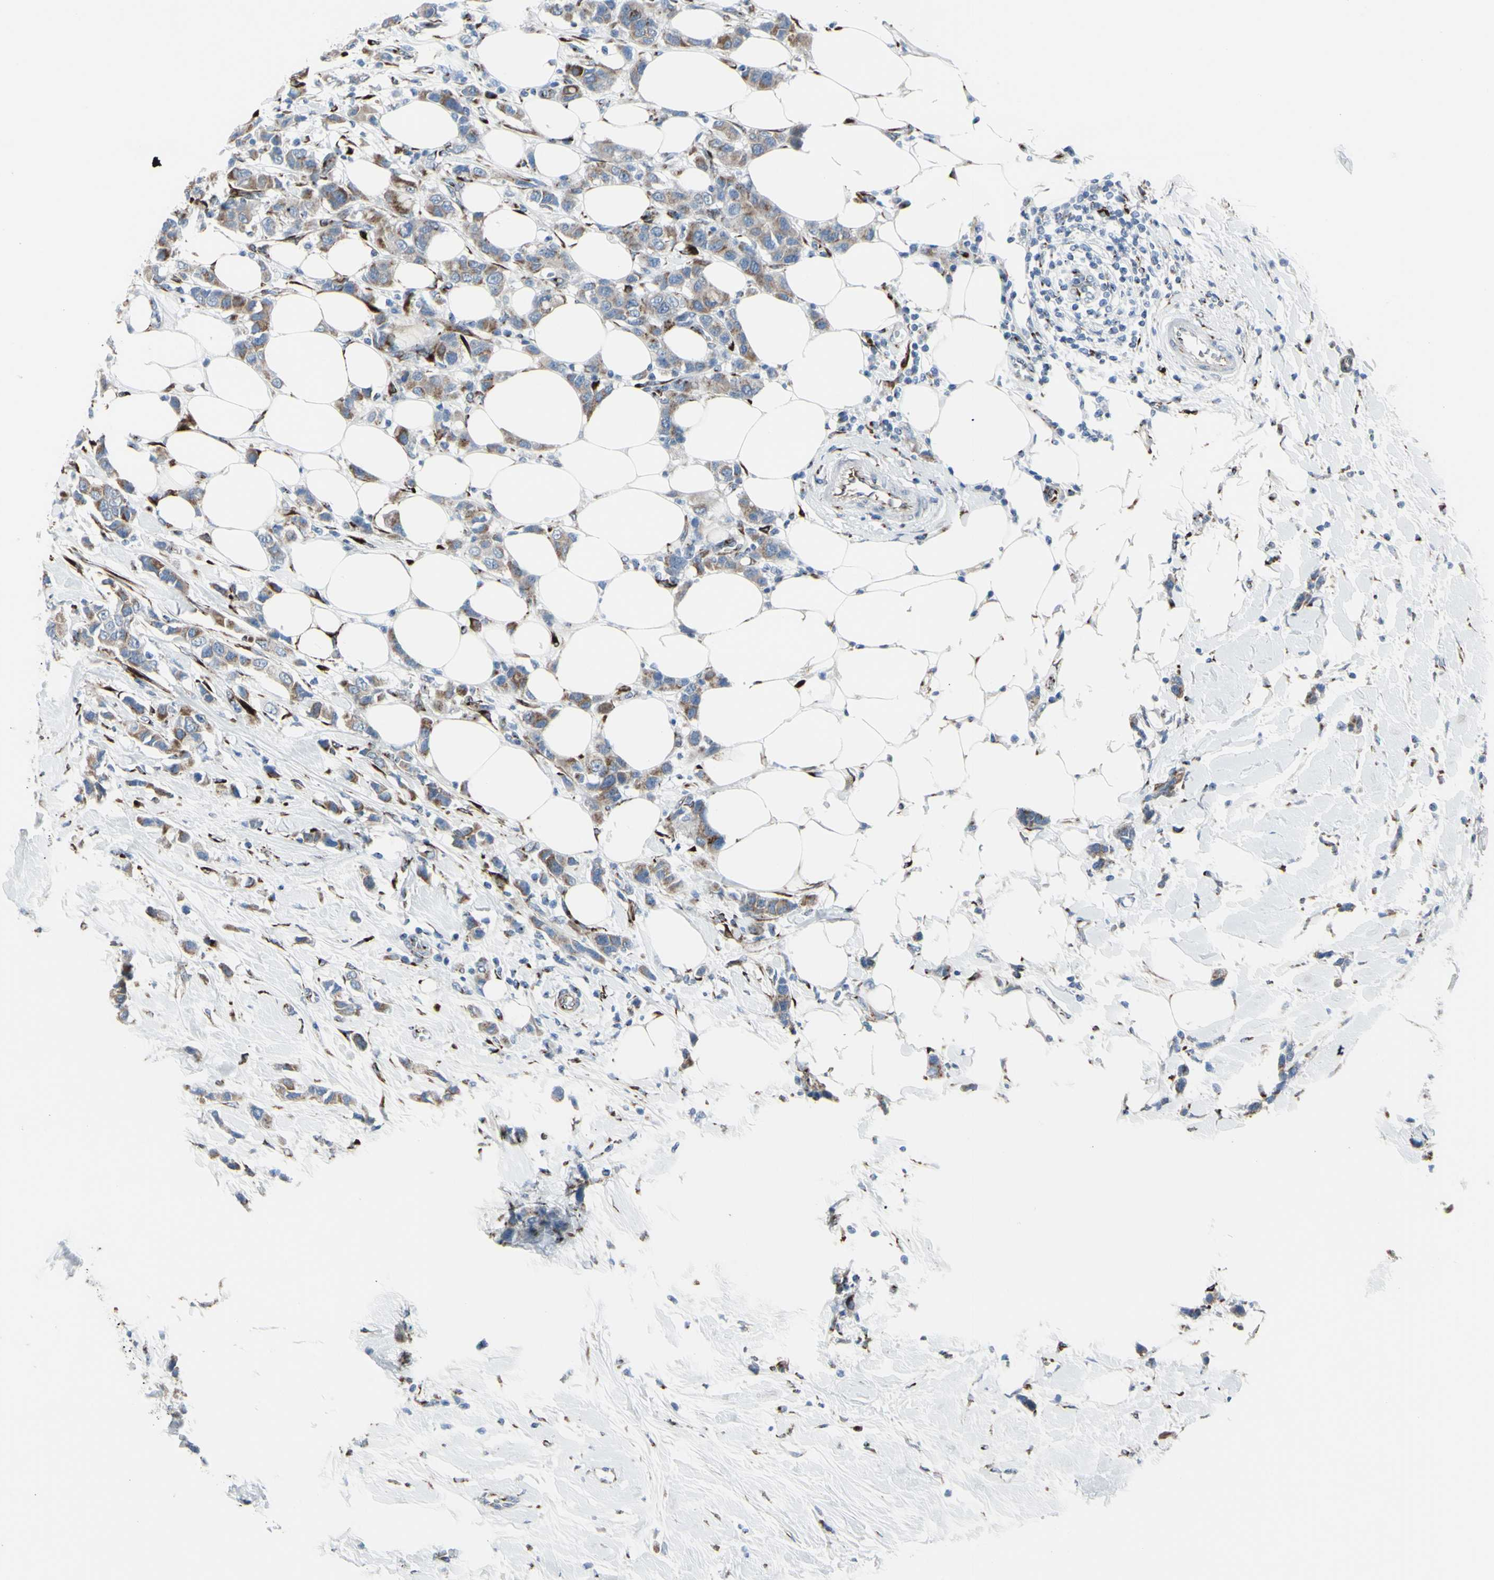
{"staining": {"intensity": "moderate", "quantity": ">75%", "location": "cytoplasmic/membranous"}, "tissue": "breast cancer", "cell_type": "Tumor cells", "image_type": "cancer", "snomed": [{"axis": "morphology", "description": "Normal tissue, NOS"}, {"axis": "morphology", "description": "Duct carcinoma"}, {"axis": "topography", "description": "Breast"}], "caption": "A brown stain labels moderate cytoplasmic/membranous staining of a protein in human breast cancer tumor cells.", "gene": "GLG1", "patient": {"sex": "female", "age": 50}}